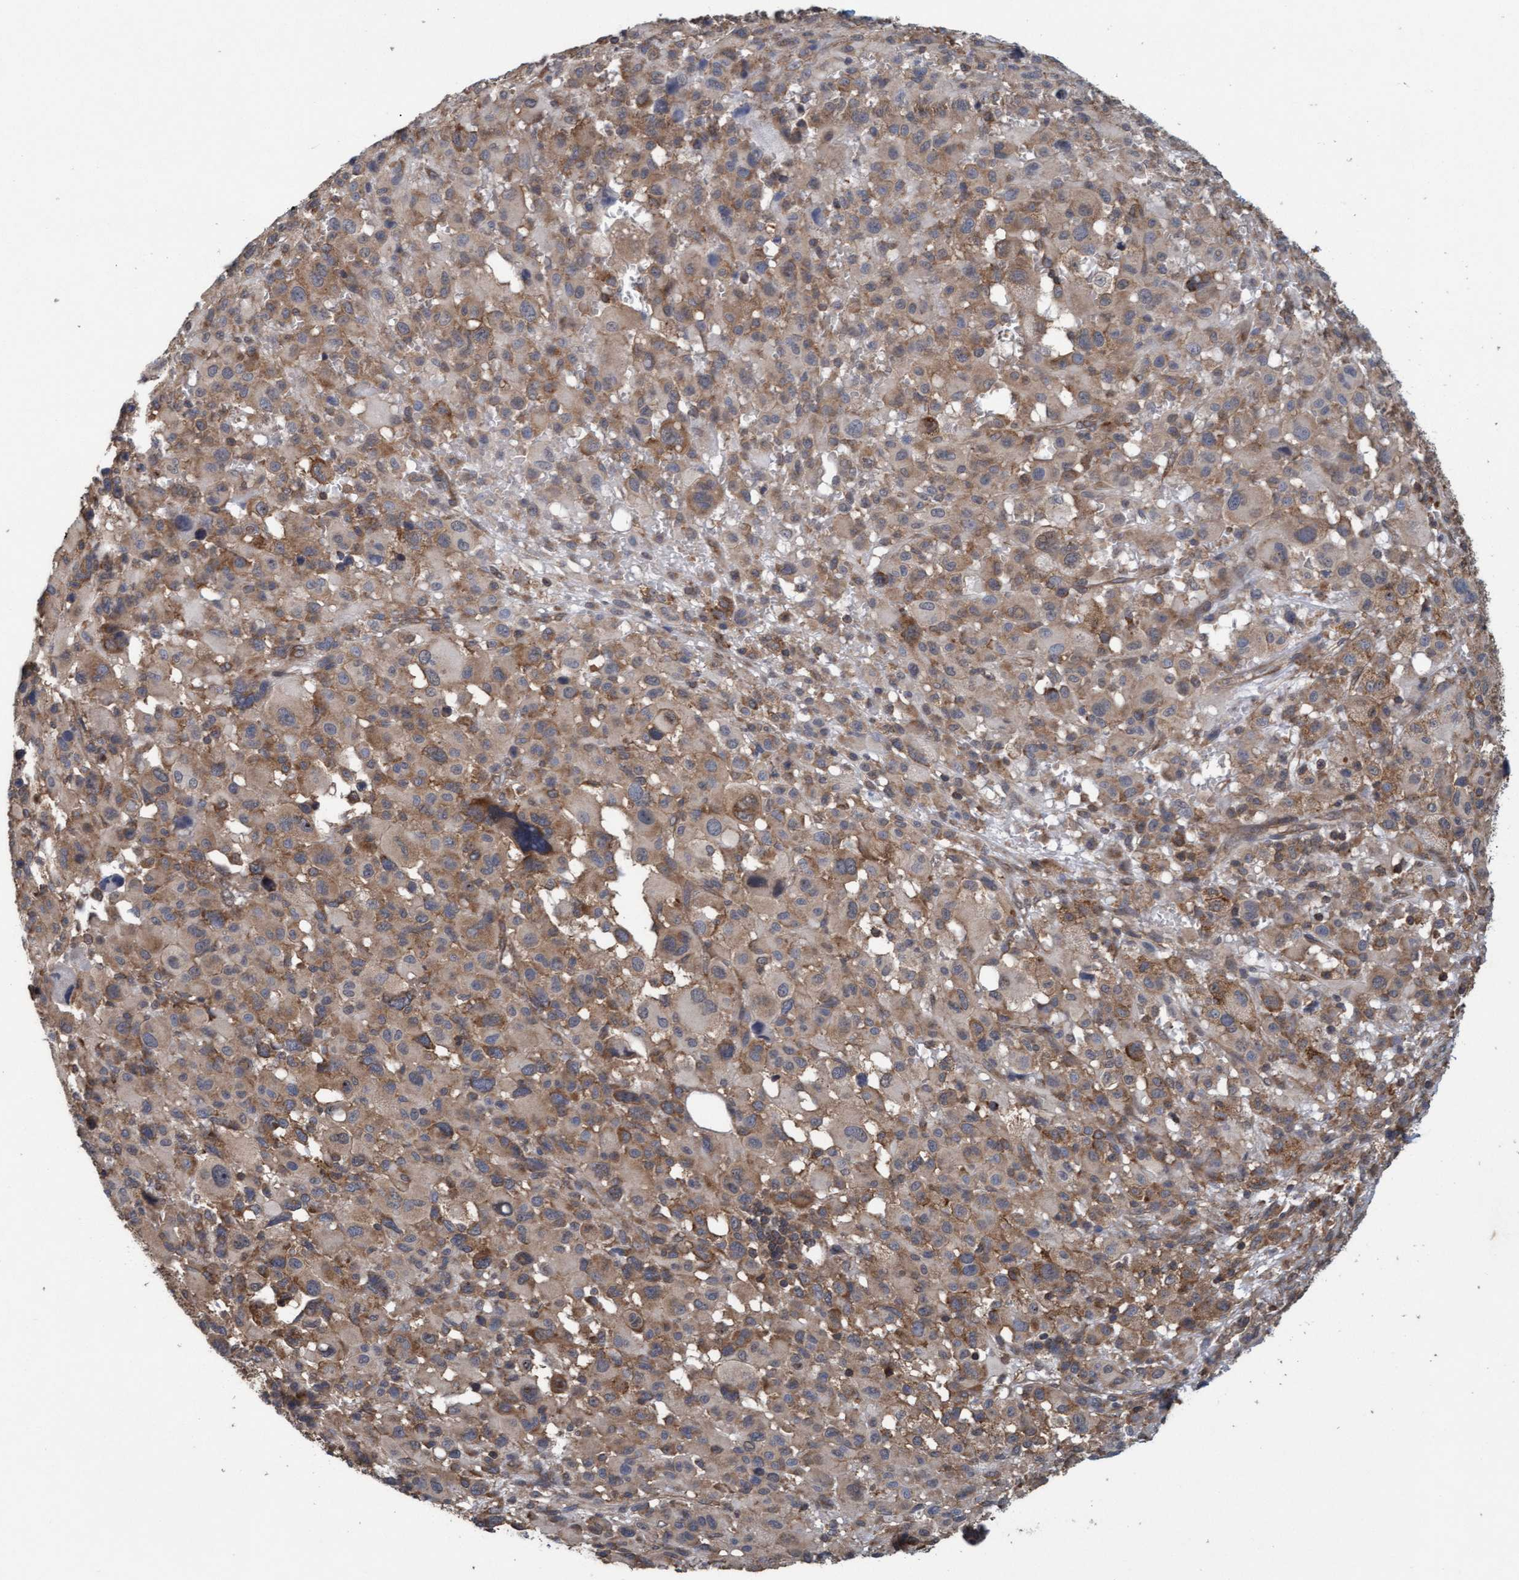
{"staining": {"intensity": "weak", "quantity": ">75%", "location": "cytoplasmic/membranous"}, "tissue": "melanoma", "cell_type": "Tumor cells", "image_type": "cancer", "snomed": [{"axis": "morphology", "description": "Malignant melanoma, Metastatic site"}, {"axis": "topography", "description": "Skin"}], "caption": "The photomicrograph shows immunohistochemical staining of malignant melanoma (metastatic site). There is weak cytoplasmic/membranous staining is identified in about >75% of tumor cells.", "gene": "FXR2", "patient": {"sex": "female", "age": 74}}